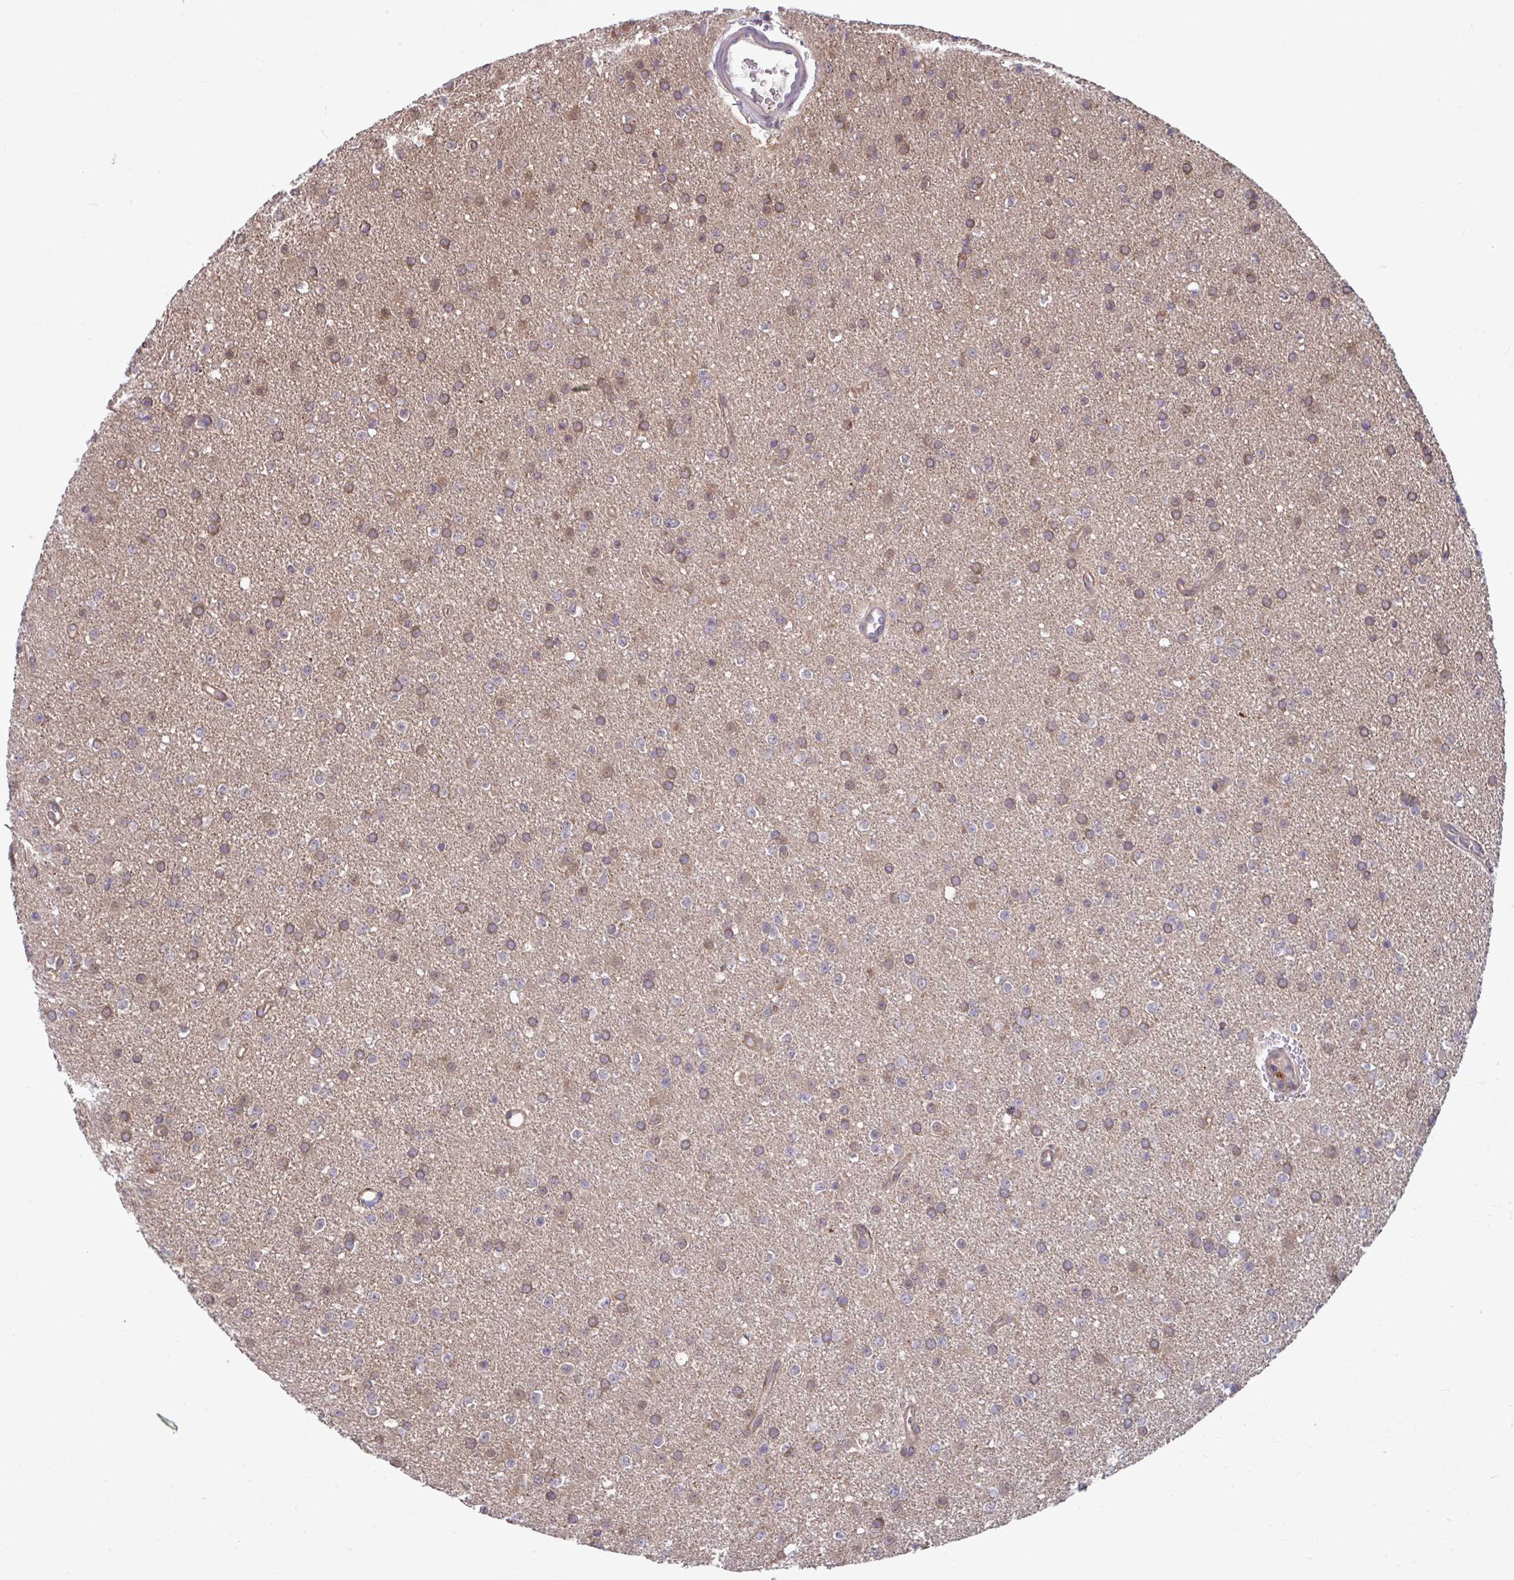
{"staining": {"intensity": "weak", "quantity": ">75%", "location": "cytoplasmic/membranous"}, "tissue": "glioma", "cell_type": "Tumor cells", "image_type": "cancer", "snomed": [{"axis": "morphology", "description": "Glioma, malignant, Low grade"}, {"axis": "topography", "description": "Brain"}], "caption": "The immunohistochemical stain highlights weak cytoplasmic/membranous positivity in tumor cells of glioma tissue. The staining was performed using DAB, with brown indicating positive protein expression. Nuclei are stained blue with hematoxylin.", "gene": "PCDHB7", "patient": {"sex": "female", "age": 34}}